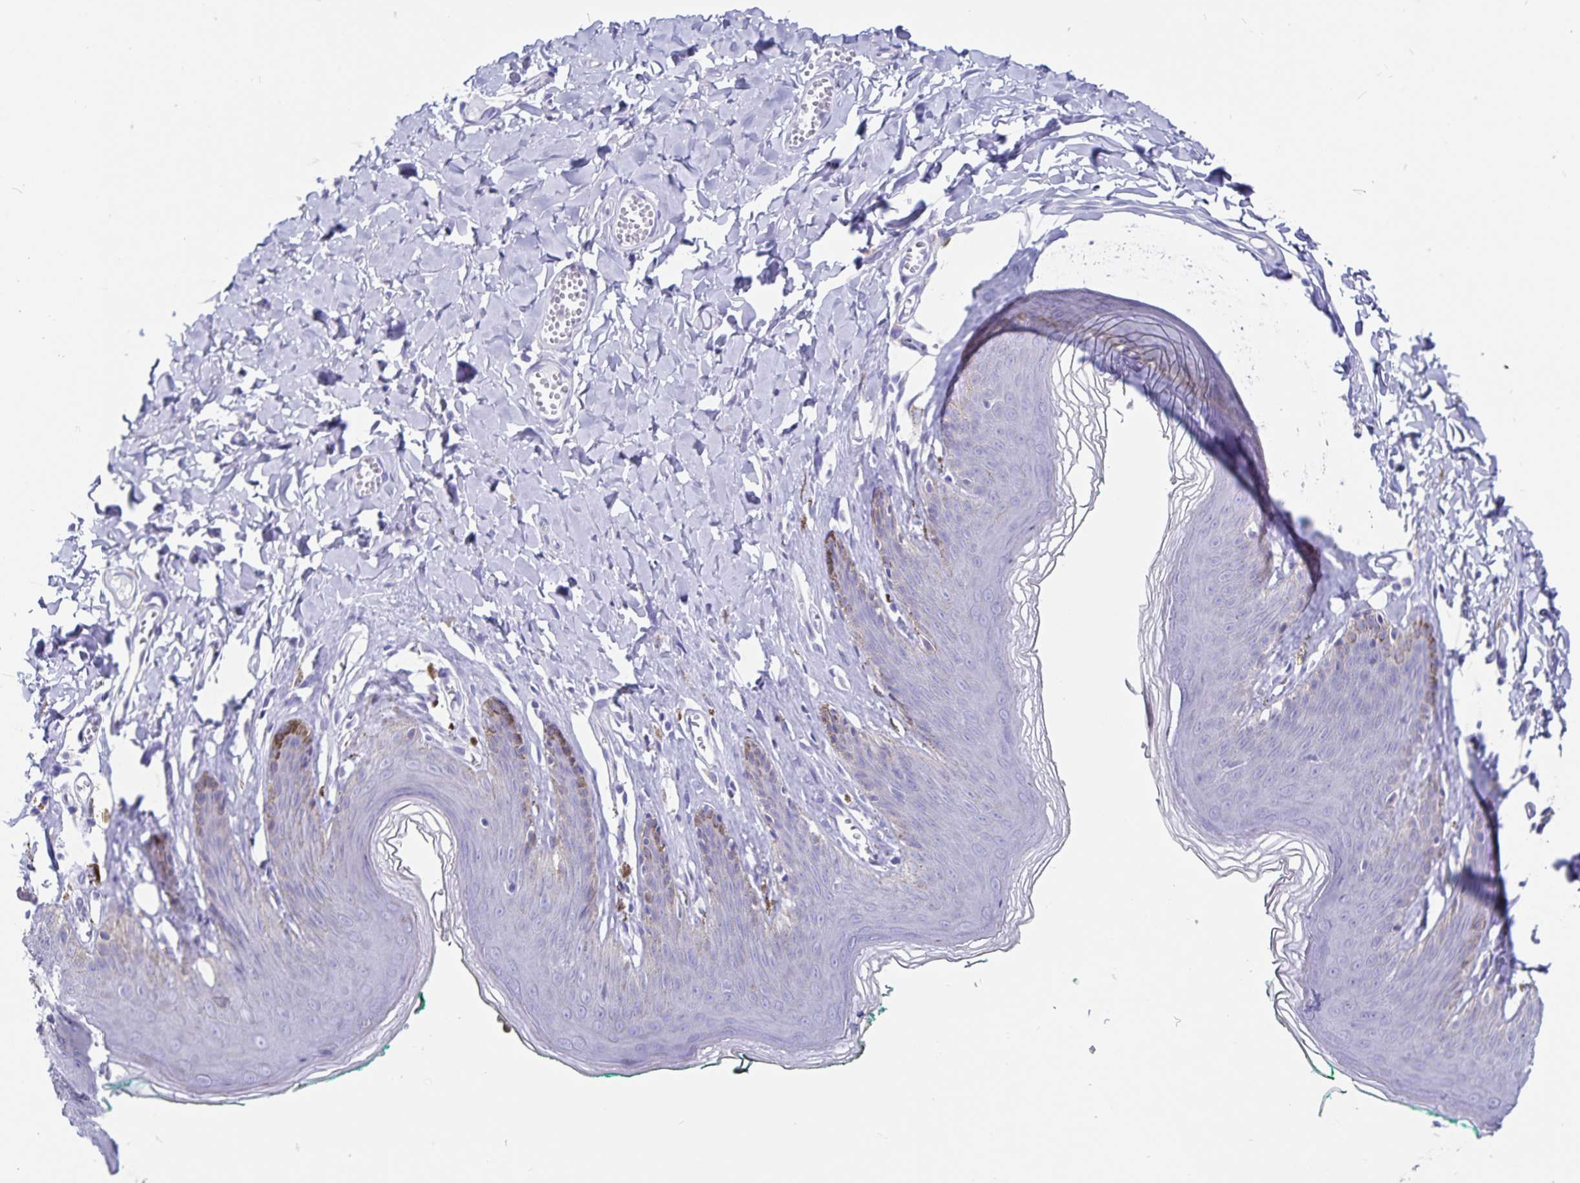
{"staining": {"intensity": "negative", "quantity": "none", "location": "none"}, "tissue": "skin", "cell_type": "Epidermal cells", "image_type": "normal", "snomed": [{"axis": "morphology", "description": "Normal tissue, NOS"}, {"axis": "topography", "description": "Vulva"}, {"axis": "topography", "description": "Peripheral nerve tissue"}], "caption": "Epidermal cells are negative for brown protein staining in normal skin. Brightfield microscopy of immunohistochemistry stained with DAB (brown) and hematoxylin (blue), captured at high magnification.", "gene": "SNTN", "patient": {"sex": "female", "age": 66}}